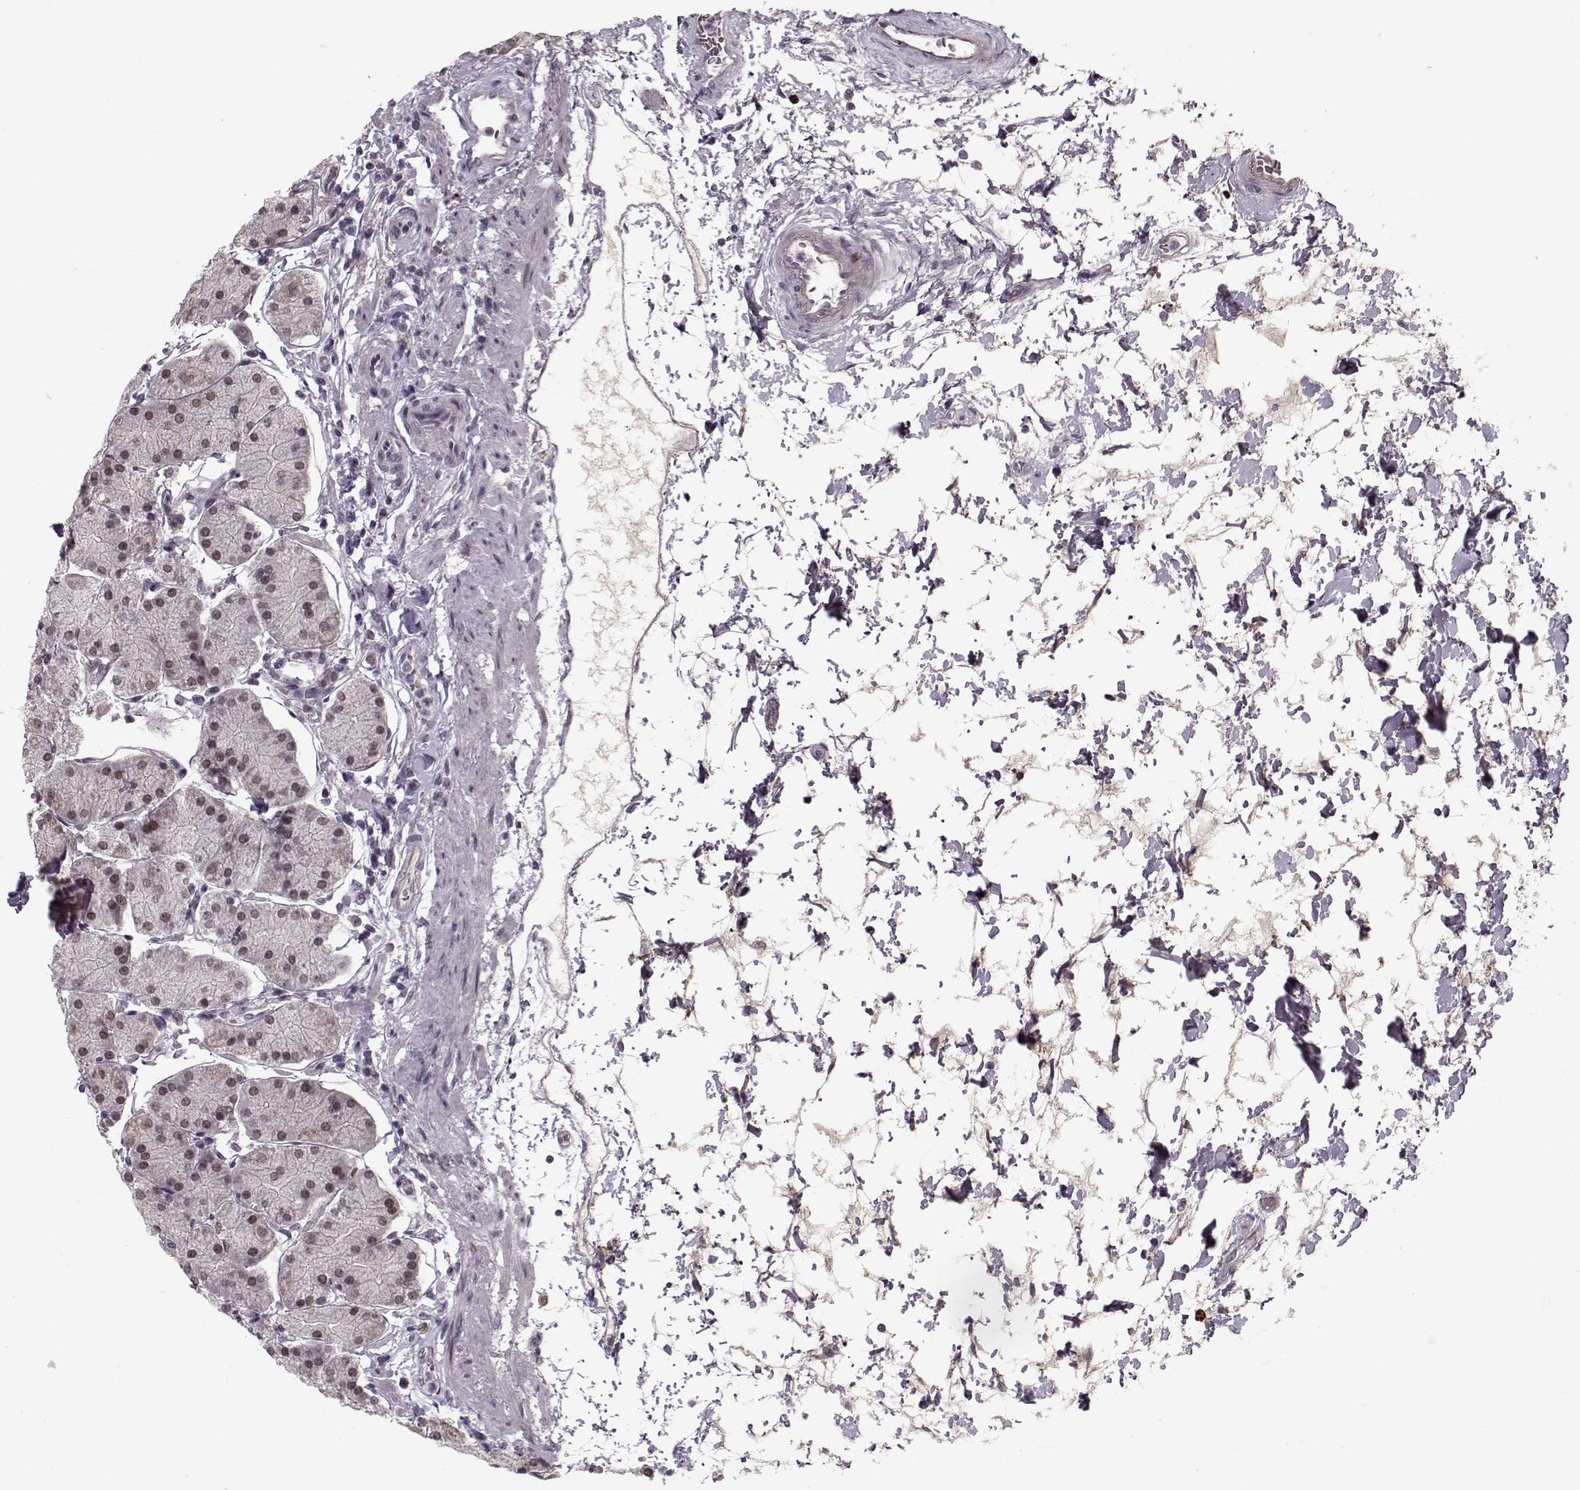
{"staining": {"intensity": "weak", "quantity": "<25%", "location": "nuclear"}, "tissue": "stomach", "cell_type": "Glandular cells", "image_type": "normal", "snomed": [{"axis": "morphology", "description": "Normal tissue, NOS"}, {"axis": "topography", "description": "Stomach"}], "caption": "The image demonstrates no significant staining in glandular cells of stomach. (IHC, brightfield microscopy, high magnification).", "gene": "DNAI3", "patient": {"sex": "male", "age": 54}}